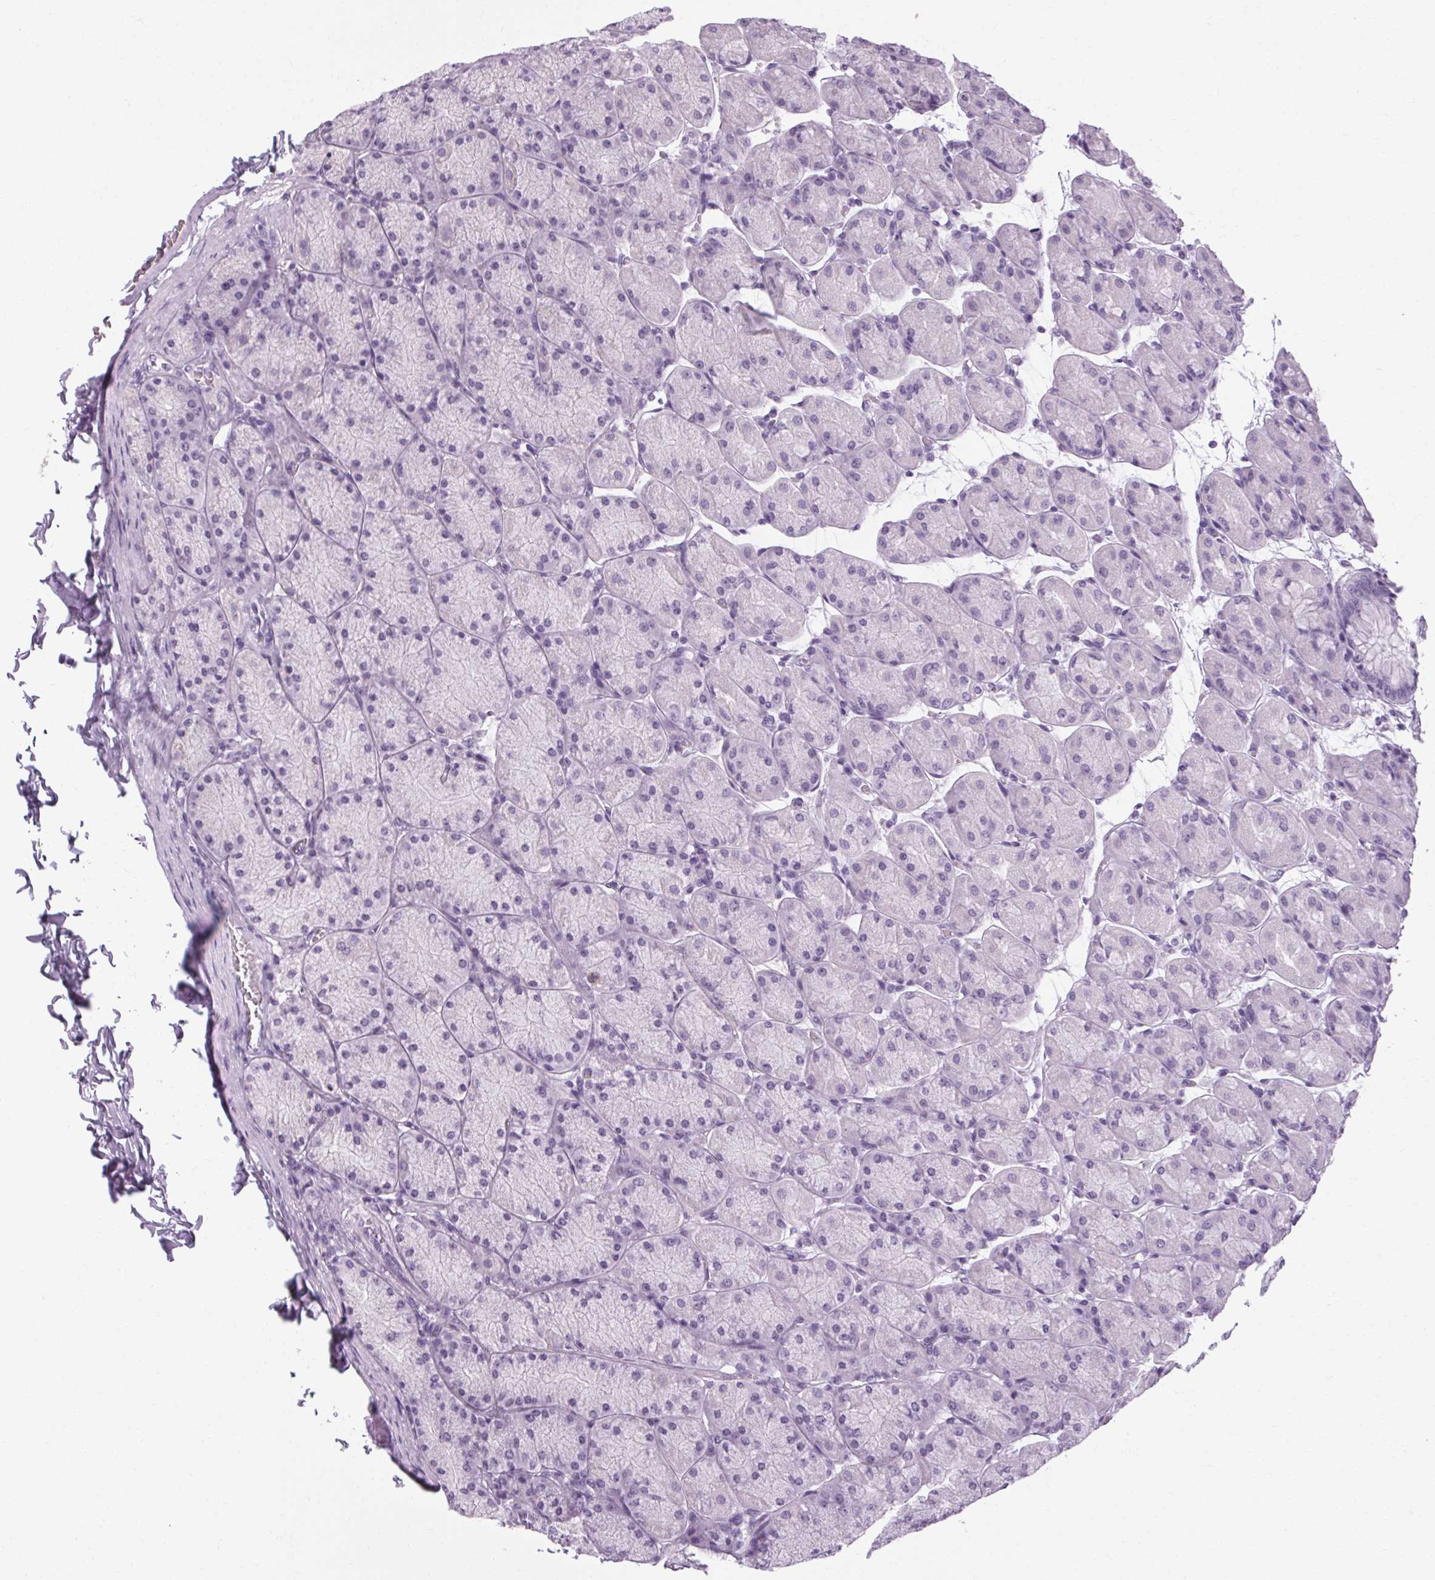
{"staining": {"intensity": "negative", "quantity": "none", "location": "none"}, "tissue": "stomach", "cell_type": "Glandular cells", "image_type": "normal", "snomed": [{"axis": "morphology", "description": "Normal tissue, NOS"}, {"axis": "topography", "description": "Stomach, upper"}], "caption": "Immunohistochemical staining of unremarkable stomach reveals no significant expression in glandular cells.", "gene": "POMC", "patient": {"sex": "female", "age": 56}}